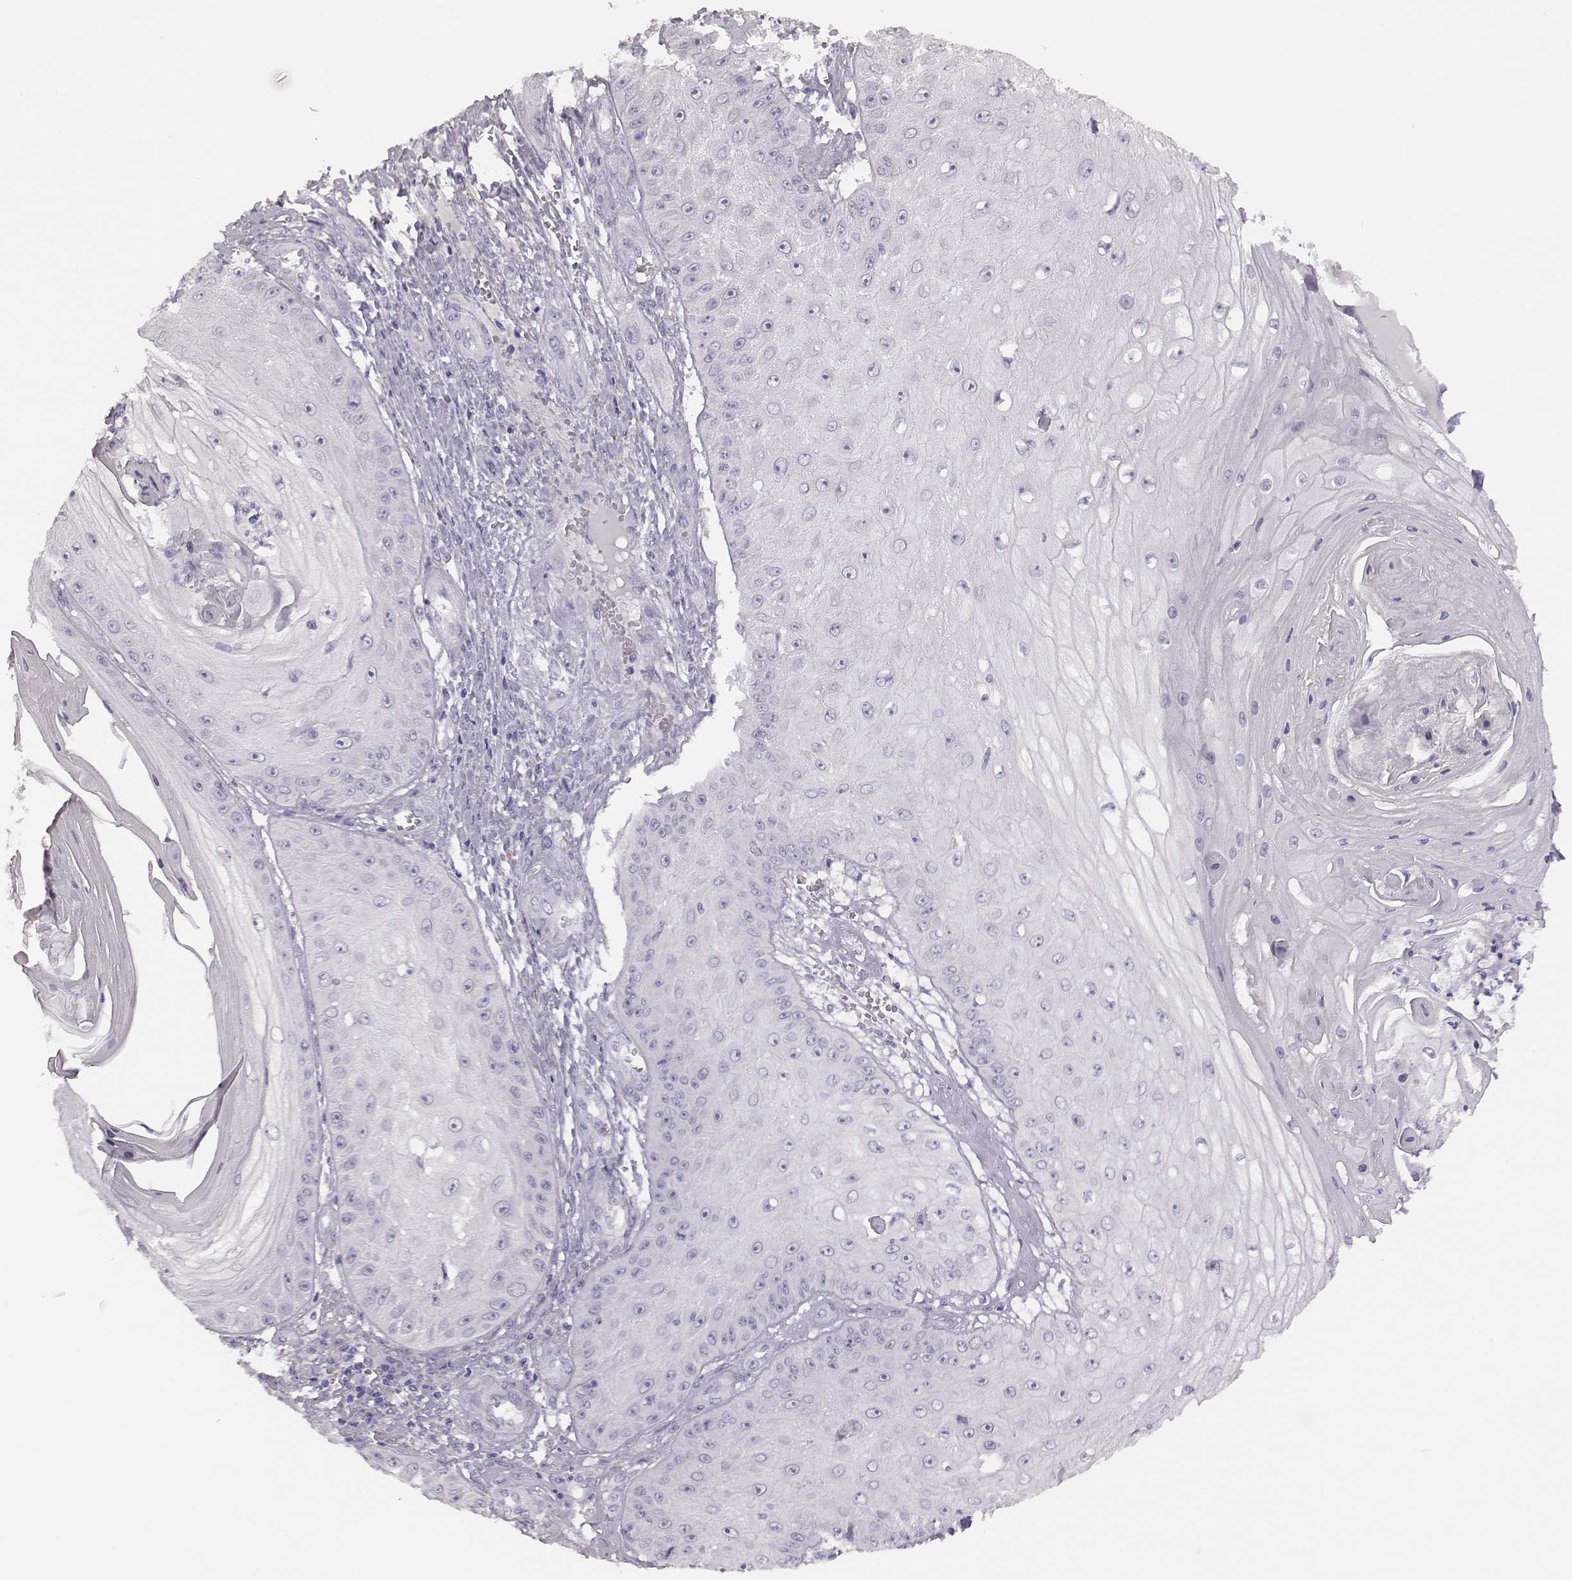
{"staining": {"intensity": "negative", "quantity": "none", "location": "none"}, "tissue": "skin cancer", "cell_type": "Tumor cells", "image_type": "cancer", "snomed": [{"axis": "morphology", "description": "Squamous cell carcinoma, NOS"}, {"axis": "topography", "description": "Skin"}], "caption": "The histopathology image exhibits no staining of tumor cells in squamous cell carcinoma (skin).", "gene": "GUCA1A", "patient": {"sex": "male", "age": 70}}